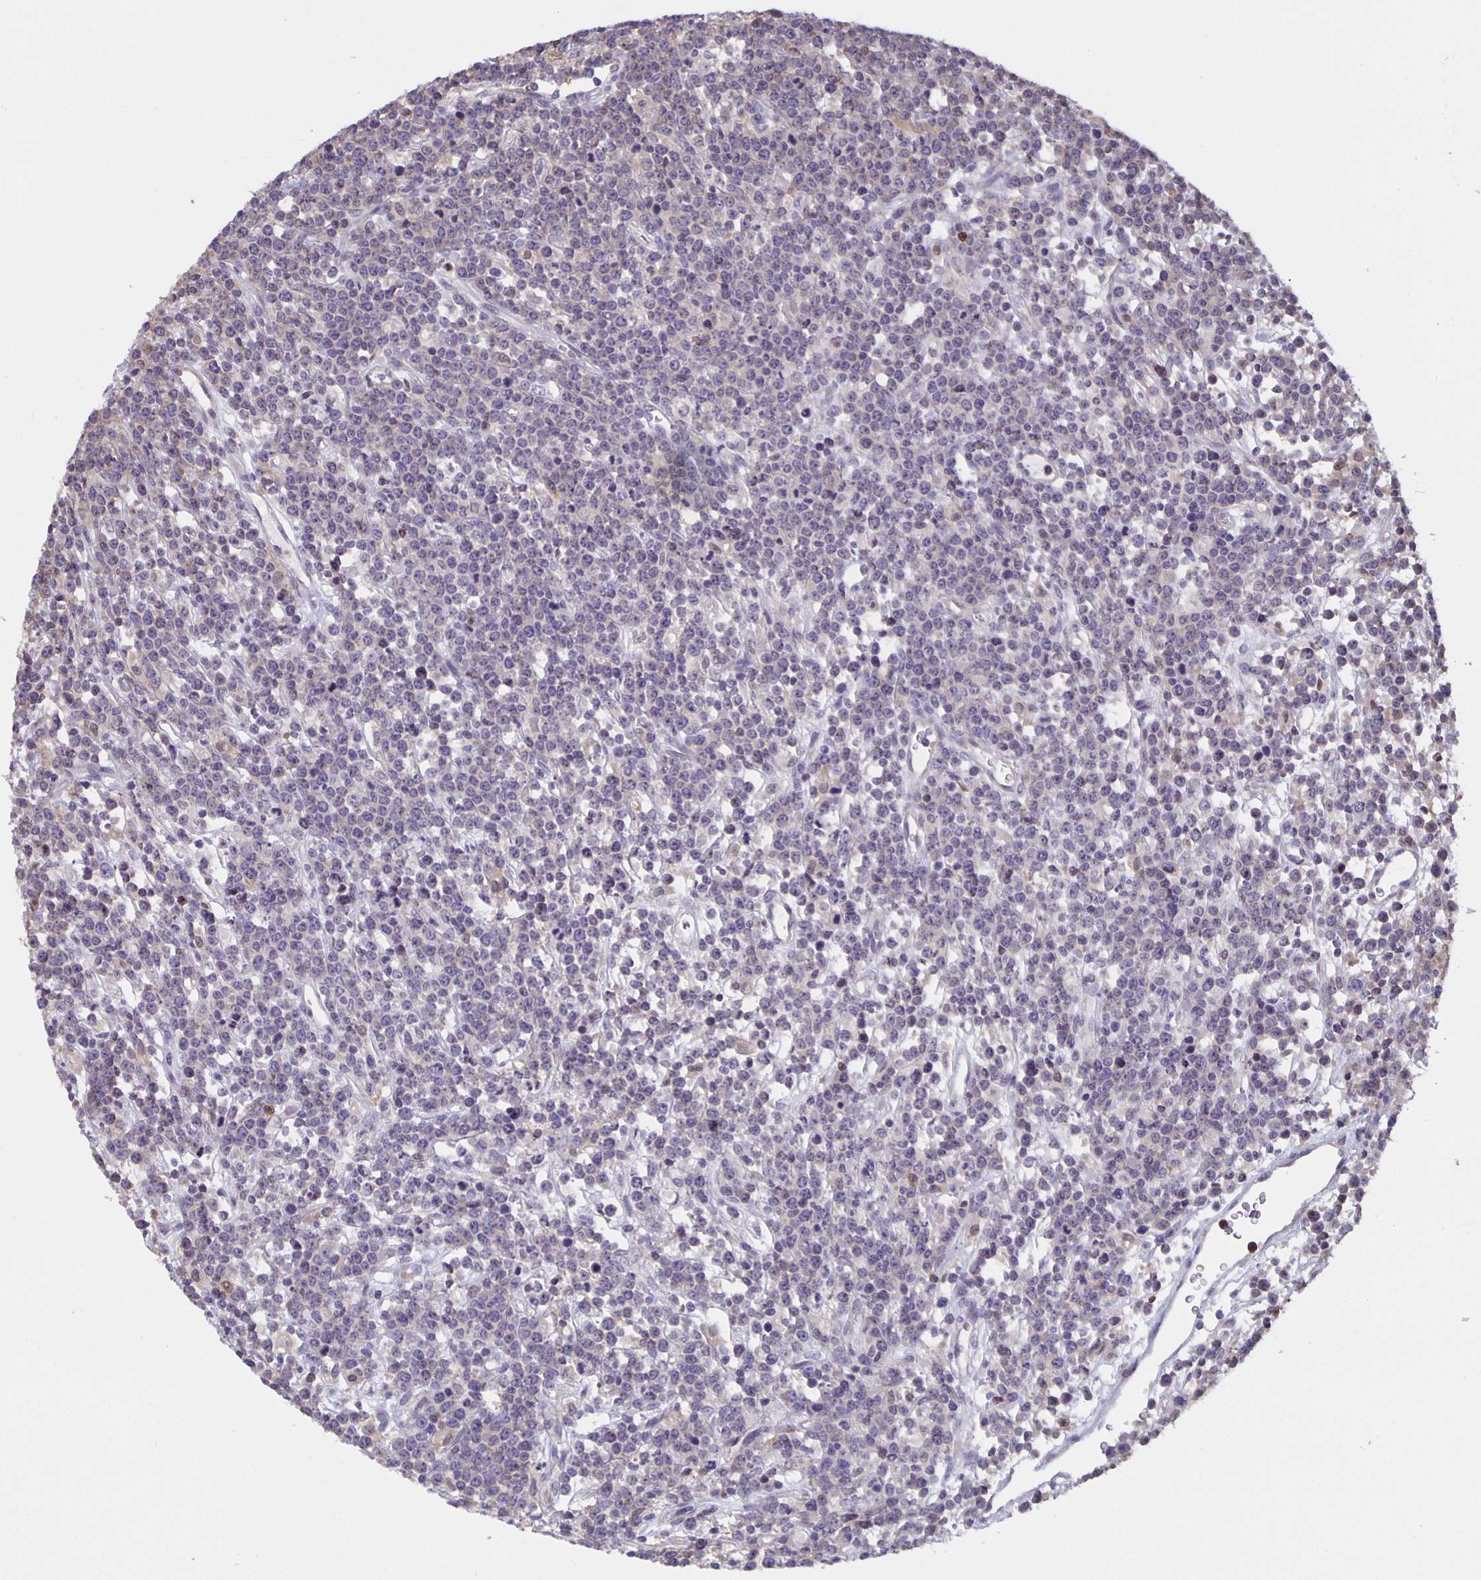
{"staining": {"intensity": "negative", "quantity": "none", "location": "none"}, "tissue": "lymphoma", "cell_type": "Tumor cells", "image_type": "cancer", "snomed": [{"axis": "morphology", "description": "Malignant lymphoma, non-Hodgkin's type, High grade"}, {"axis": "topography", "description": "Ovary"}], "caption": "DAB (3,3'-diaminobenzidine) immunohistochemical staining of human lymphoma exhibits no significant expression in tumor cells. Brightfield microscopy of immunohistochemistry (IHC) stained with DAB (brown) and hematoxylin (blue), captured at high magnification.", "gene": "MARCHF6", "patient": {"sex": "female", "age": 56}}